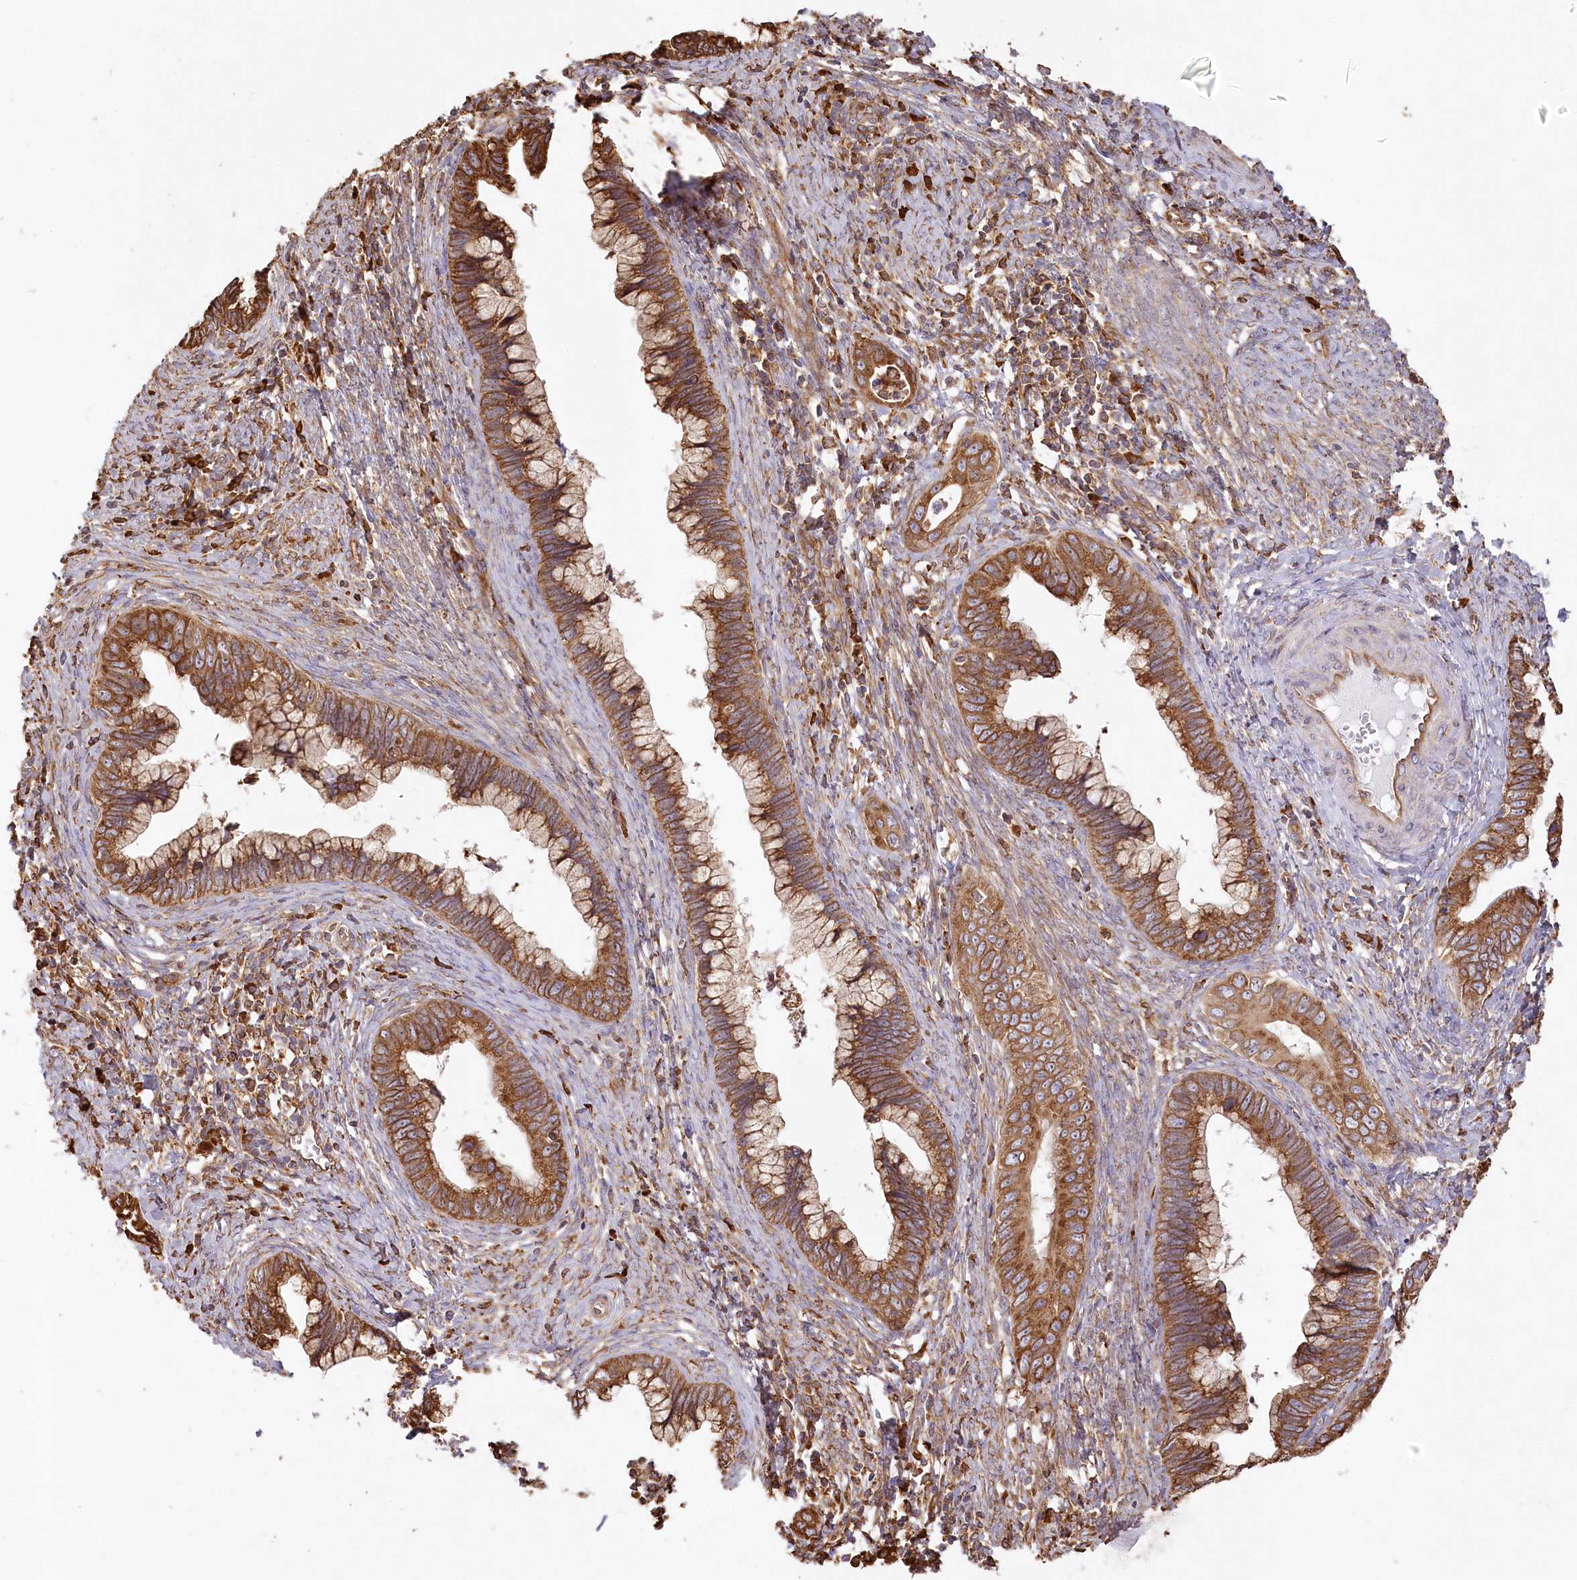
{"staining": {"intensity": "strong", "quantity": ">75%", "location": "cytoplasmic/membranous"}, "tissue": "cervical cancer", "cell_type": "Tumor cells", "image_type": "cancer", "snomed": [{"axis": "morphology", "description": "Adenocarcinoma, NOS"}, {"axis": "topography", "description": "Cervix"}], "caption": "Brown immunohistochemical staining in human cervical cancer (adenocarcinoma) exhibits strong cytoplasmic/membranous staining in approximately >75% of tumor cells.", "gene": "ACAP2", "patient": {"sex": "female", "age": 44}}